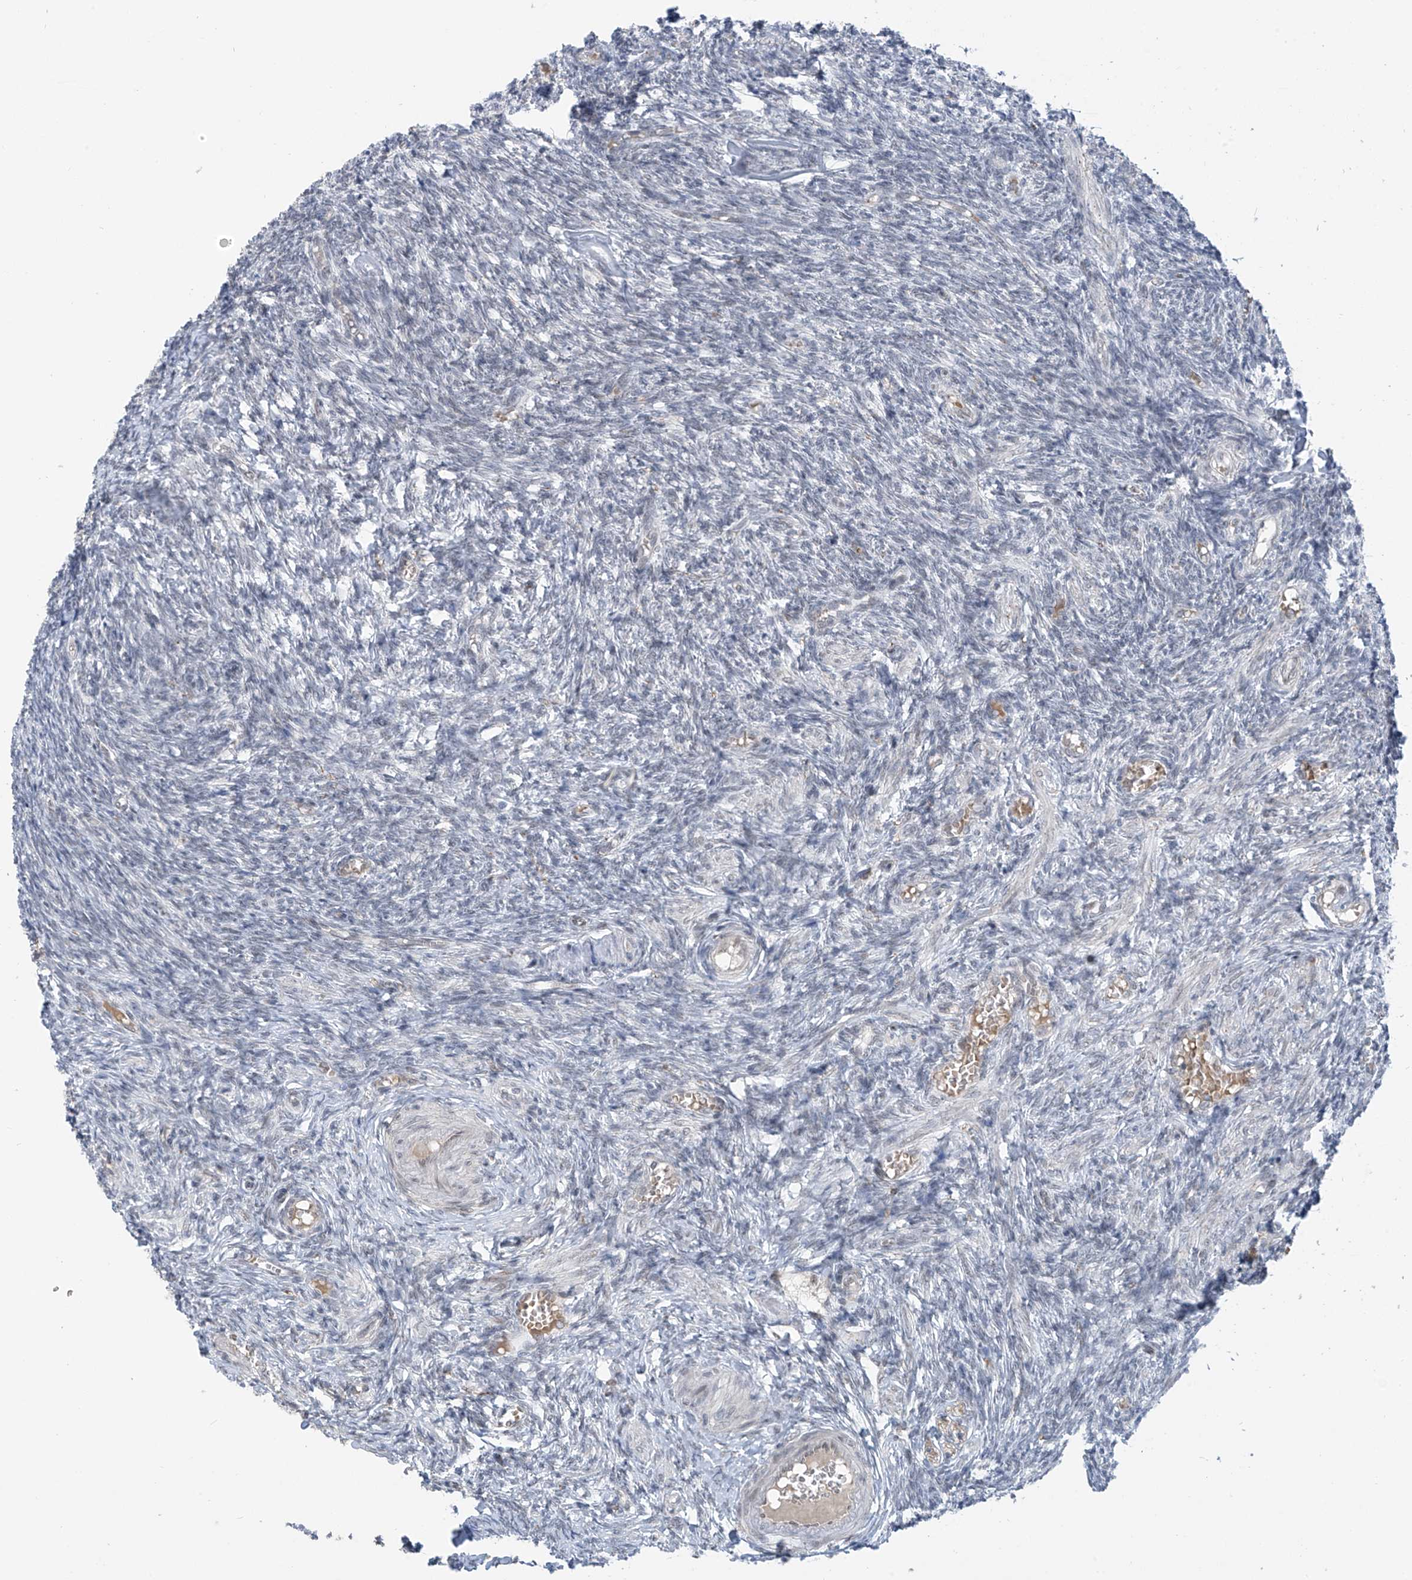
{"staining": {"intensity": "negative", "quantity": "none", "location": "none"}, "tissue": "ovary", "cell_type": "Ovarian stroma cells", "image_type": "normal", "snomed": [{"axis": "morphology", "description": "Normal tissue, NOS"}, {"axis": "topography", "description": "Ovary"}], "caption": "Immunohistochemical staining of benign human ovary demonstrates no significant expression in ovarian stroma cells.", "gene": "MCM9", "patient": {"sex": "female", "age": 27}}